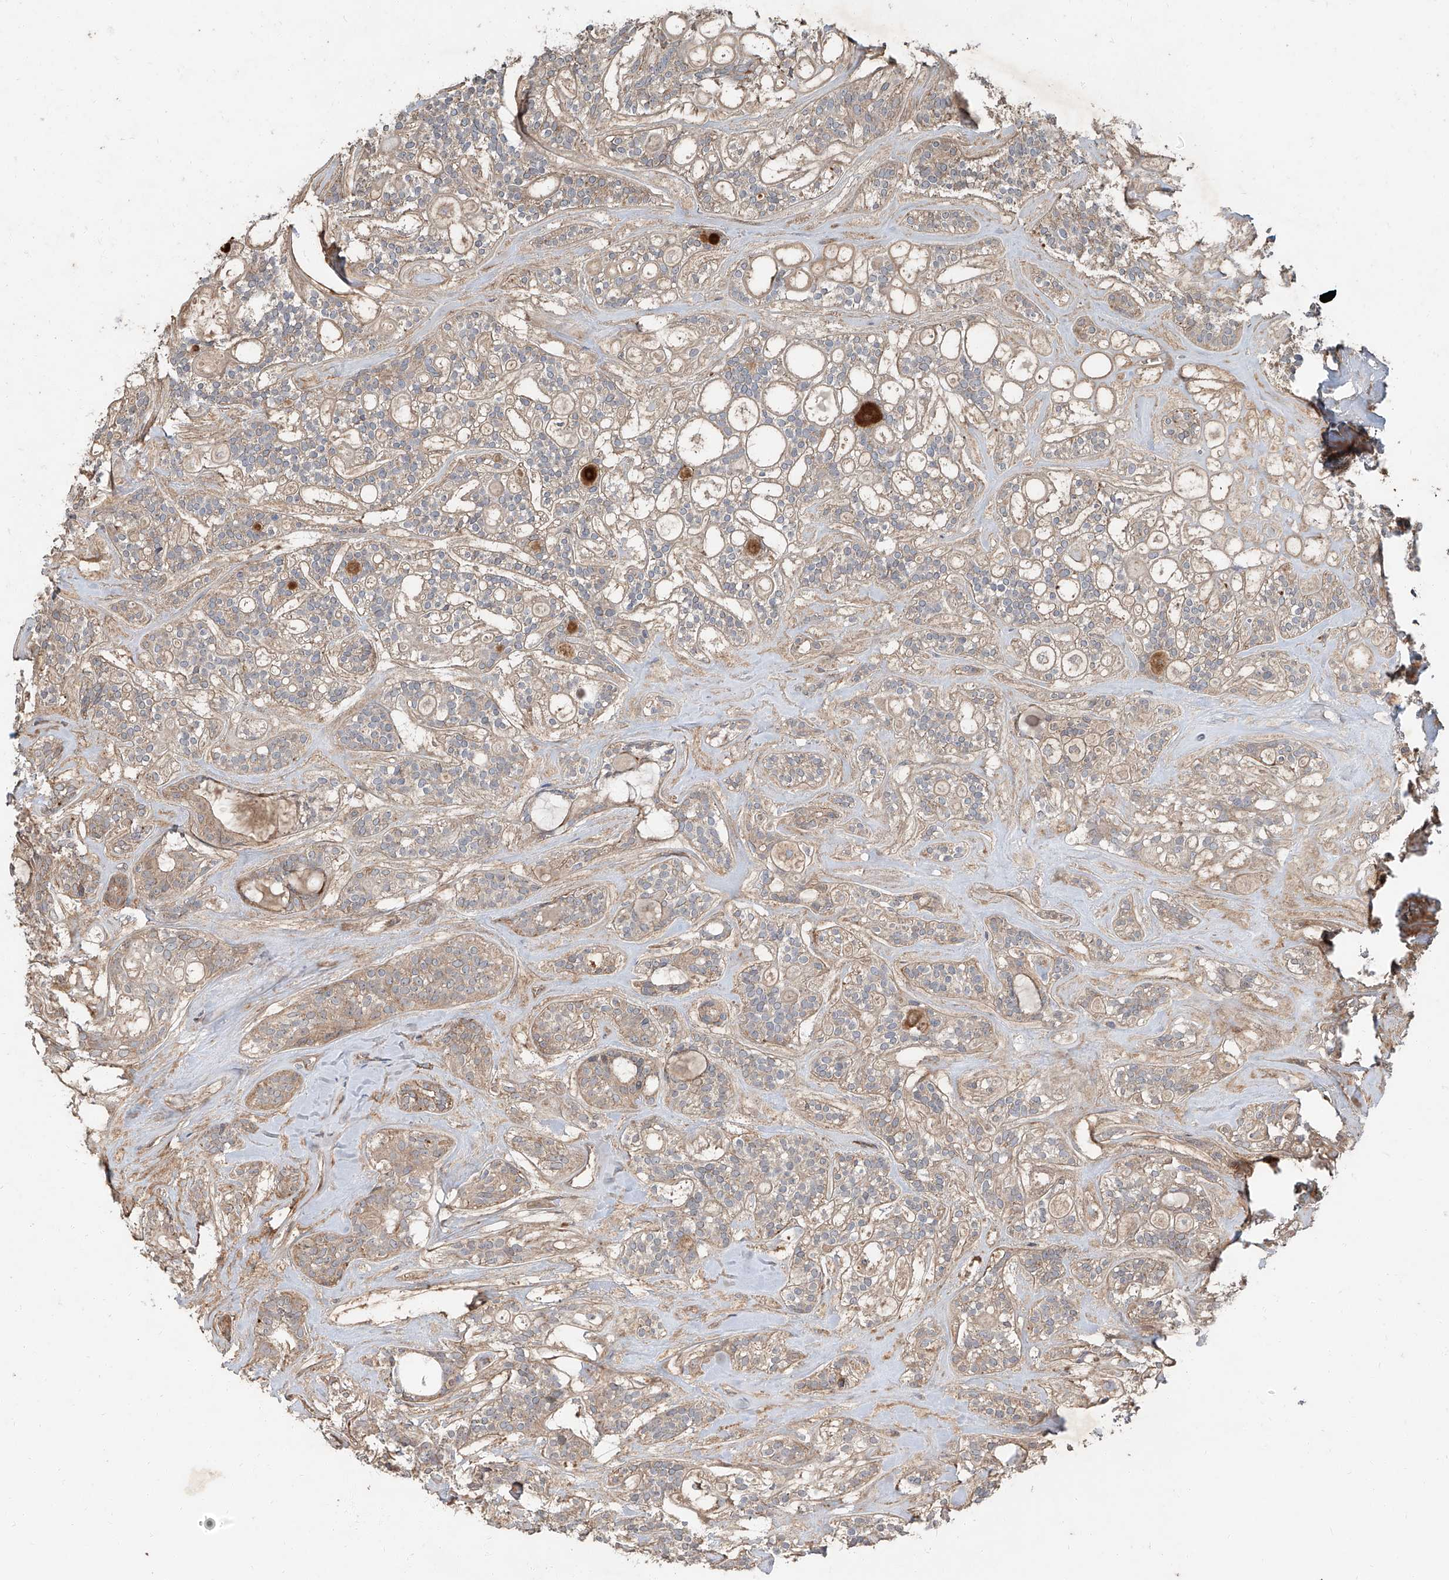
{"staining": {"intensity": "weak", "quantity": "25%-75%", "location": "cytoplasmic/membranous"}, "tissue": "head and neck cancer", "cell_type": "Tumor cells", "image_type": "cancer", "snomed": [{"axis": "morphology", "description": "Adenocarcinoma, NOS"}, {"axis": "topography", "description": "Head-Neck"}], "caption": "A high-resolution image shows immunohistochemistry (IHC) staining of head and neck adenocarcinoma, which shows weak cytoplasmic/membranous staining in about 25%-75% of tumor cells. Nuclei are stained in blue.", "gene": "CCN1", "patient": {"sex": "male", "age": 66}}